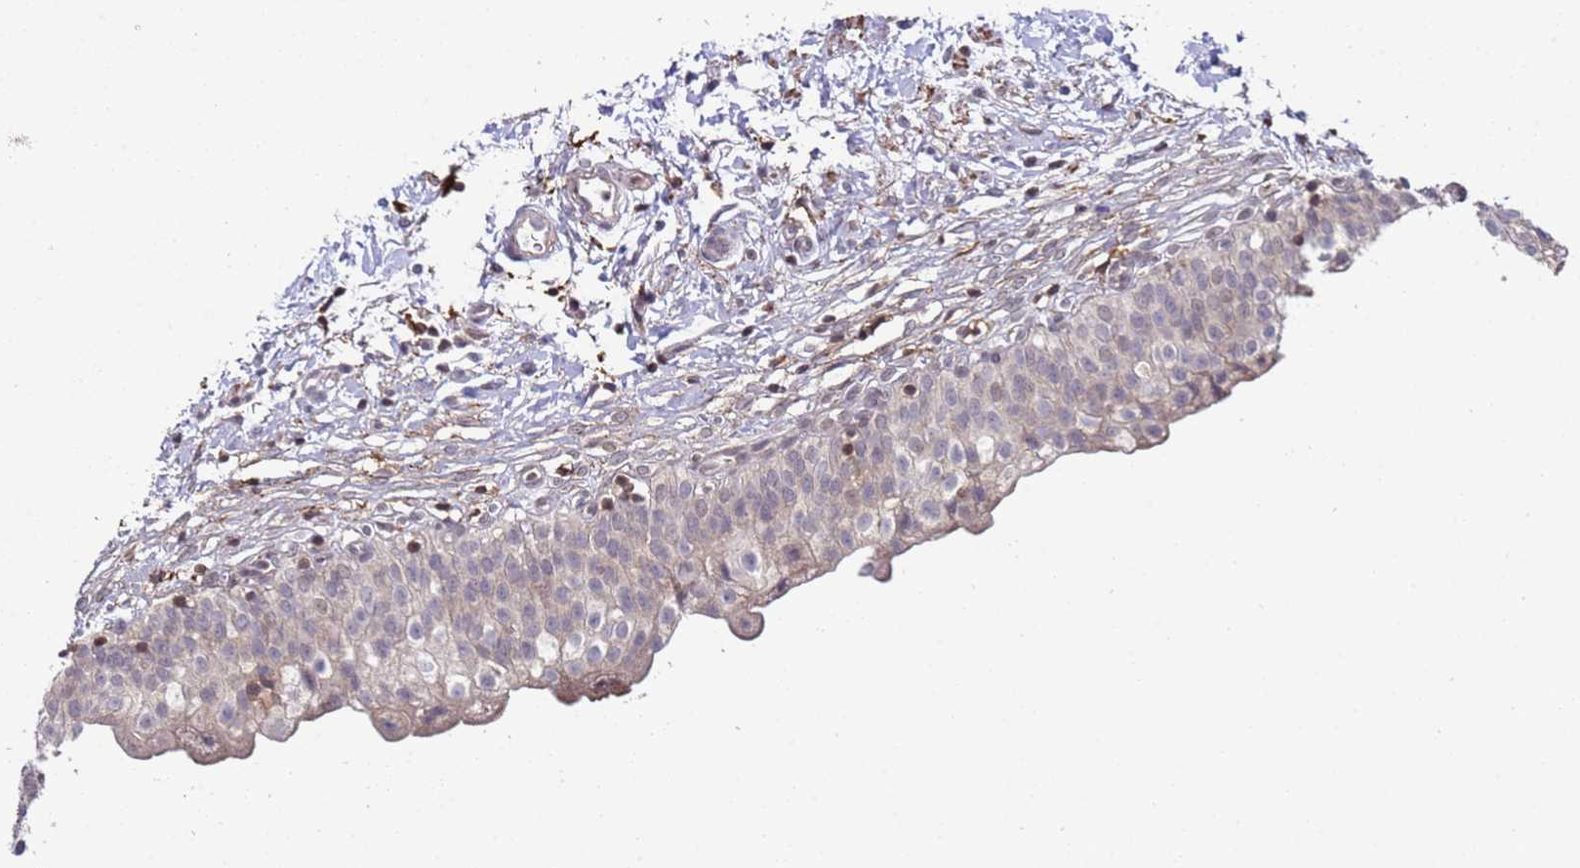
{"staining": {"intensity": "weak", "quantity": "<25%", "location": "cytoplasmic/membranous"}, "tissue": "urinary bladder", "cell_type": "Urothelial cells", "image_type": "normal", "snomed": [{"axis": "morphology", "description": "Normal tissue, NOS"}, {"axis": "topography", "description": "Urinary bladder"}], "caption": "This is a image of immunohistochemistry staining of benign urinary bladder, which shows no positivity in urothelial cells. (Brightfield microscopy of DAB (3,3'-diaminobenzidine) immunohistochemistry (IHC) at high magnification).", "gene": "SNAPC4", "patient": {"sex": "male", "age": 55}}